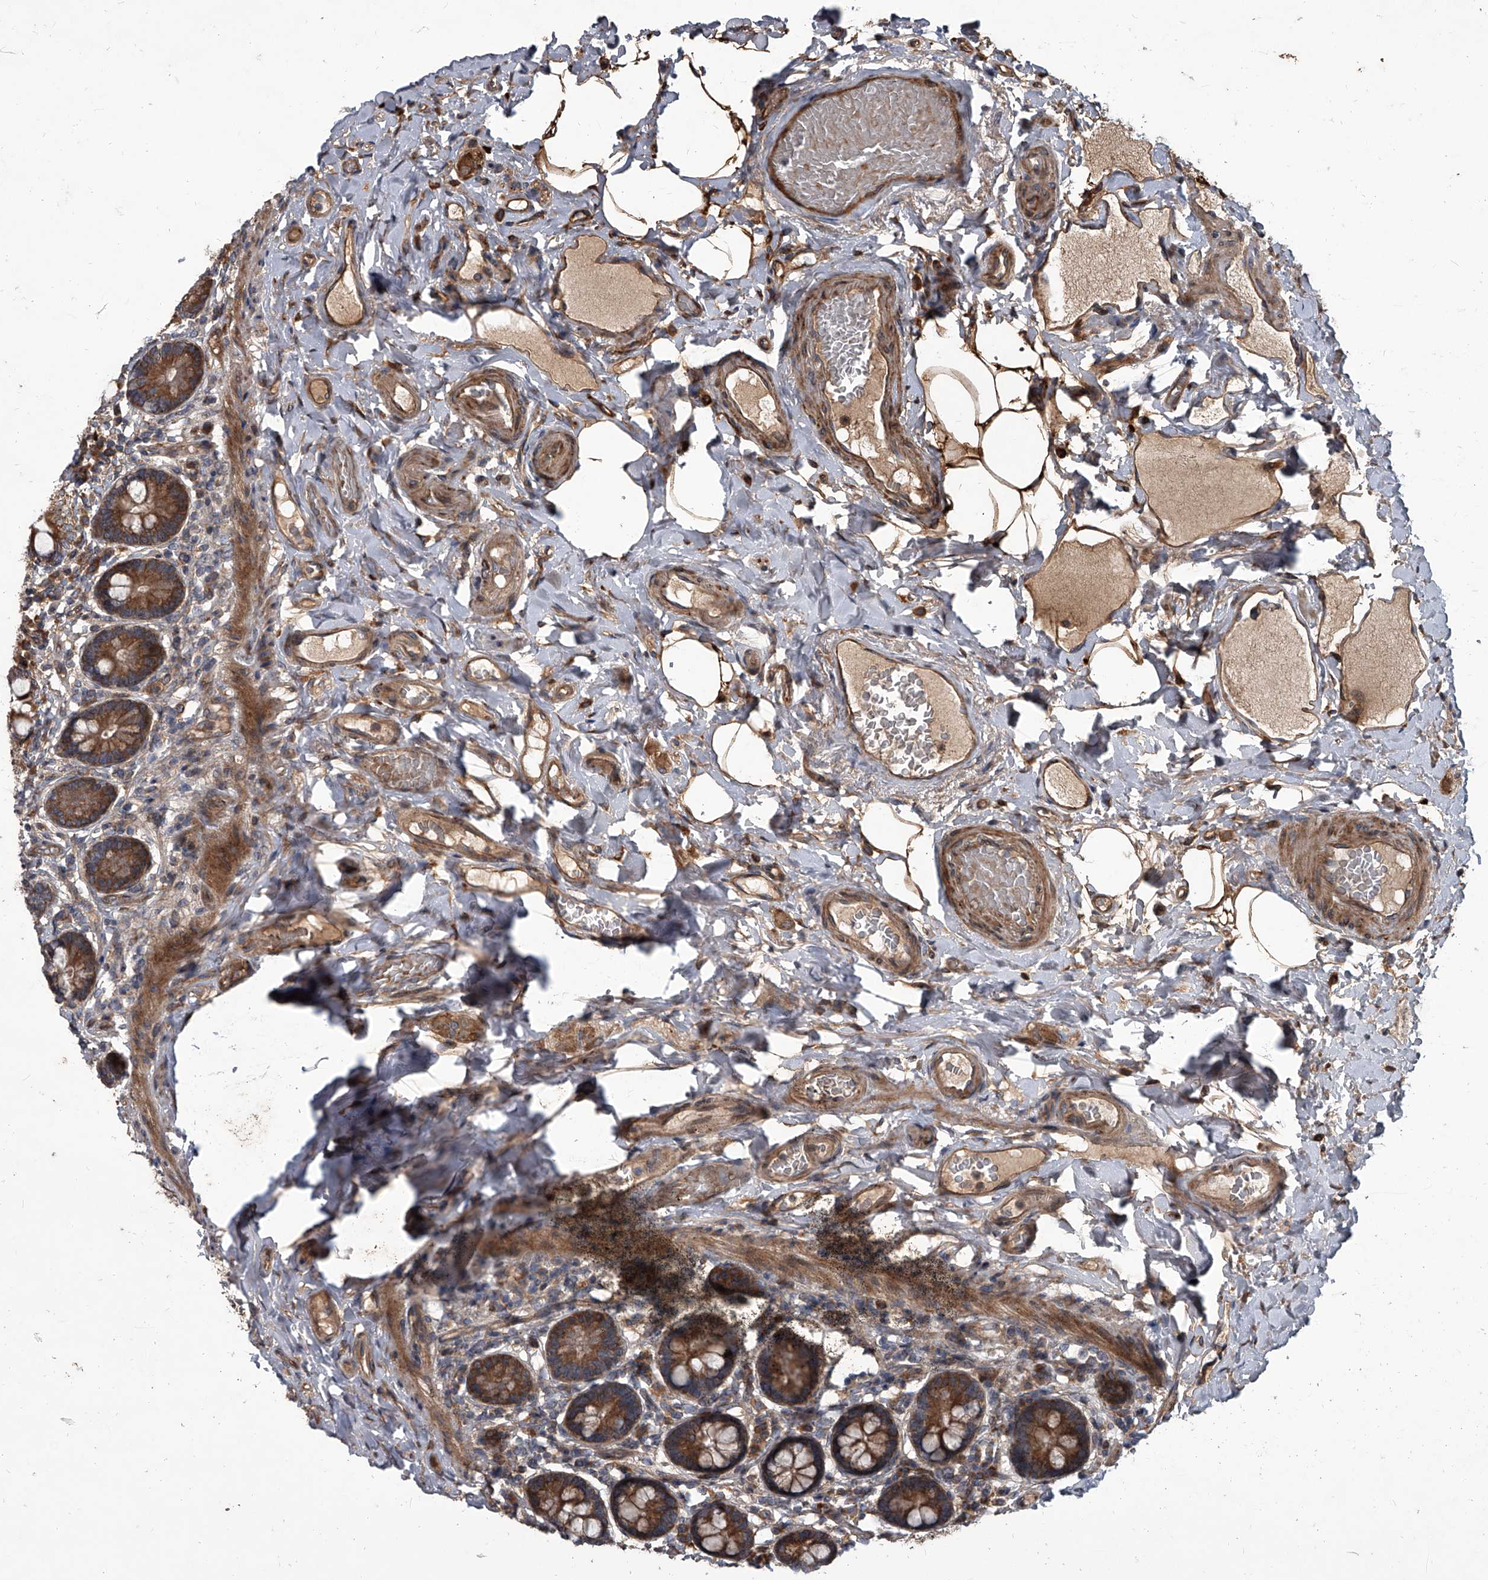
{"staining": {"intensity": "strong", "quantity": ">75%", "location": "cytoplasmic/membranous"}, "tissue": "small intestine", "cell_type": "Glandular cells", "image_type": "normal", "snomed": [{"axis": "morphology", "description": "Normal tissue, NOS"}, {"axis": "topography", "description": "Small intestine"}], "caption": "Small intestine was stained to show a protein in brown. There is high levels of strong cytoplasmic/membranous expression in approximately >75% of glandular cells. (DAB IHC with brightfield microscopy, high magnification).", "gene": "EVA1C", "patient": {"sex": "female", "age": 64}}